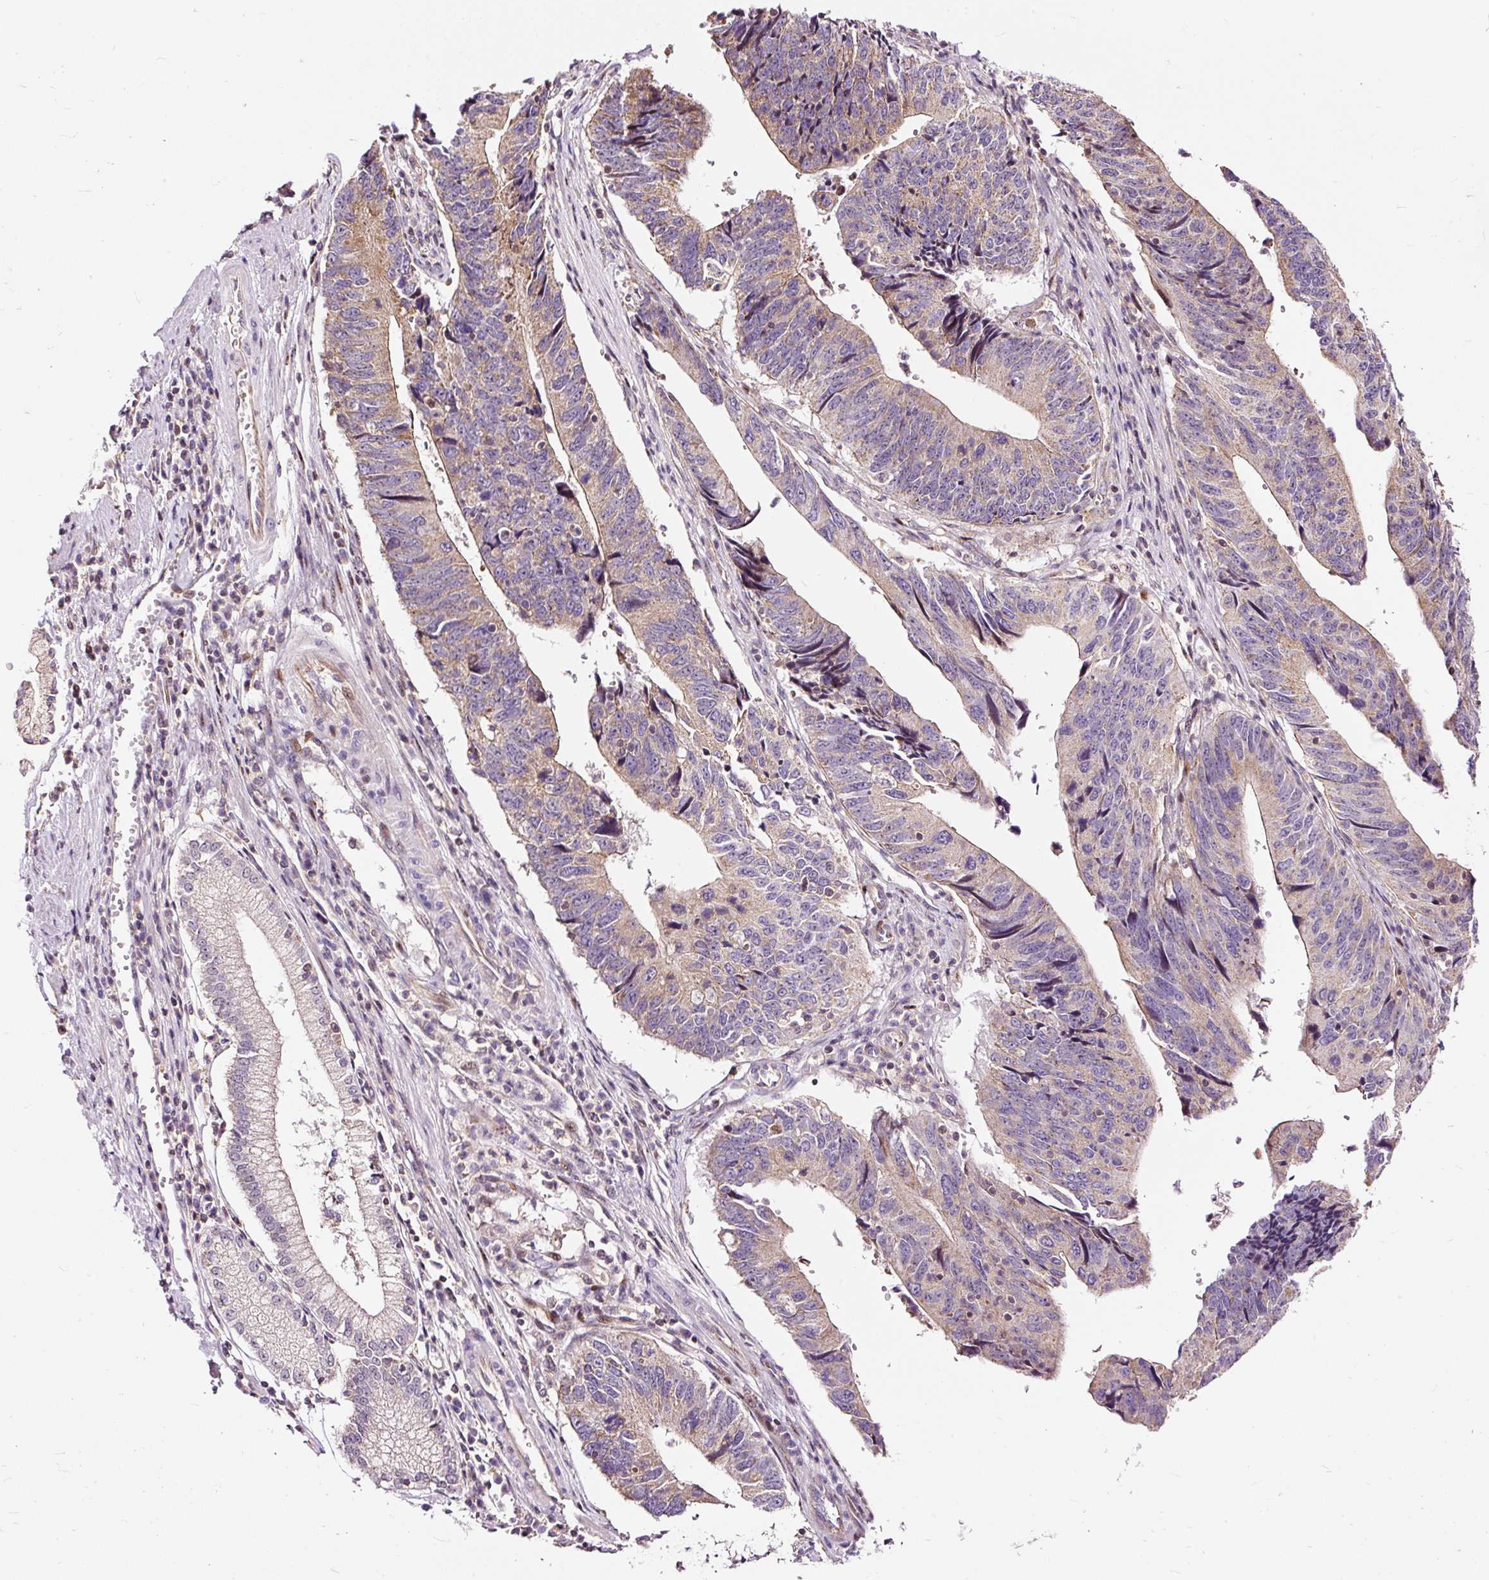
{"staining": {"intensity": "weak", "quantity": "25%-75%", "location": "cytoplasmic/membranous"}, "tissue": "stomach cancer", "cell_type": "Tumor cells", "image_type": "cancer", "snomed": [{"axis": "morphology", "description": "Adenocarcinoma, NOS"}, {"axis": "topography", "description": "Stomach"}], "caption": "Immunohistochemistry of stomach cancer exhibits low levels of weak cytoplasmic/membranous staining in about 25%-75% of tumor cells.", "gene": "BOLA3", "patient": {"sex": "male", "age": 59}}